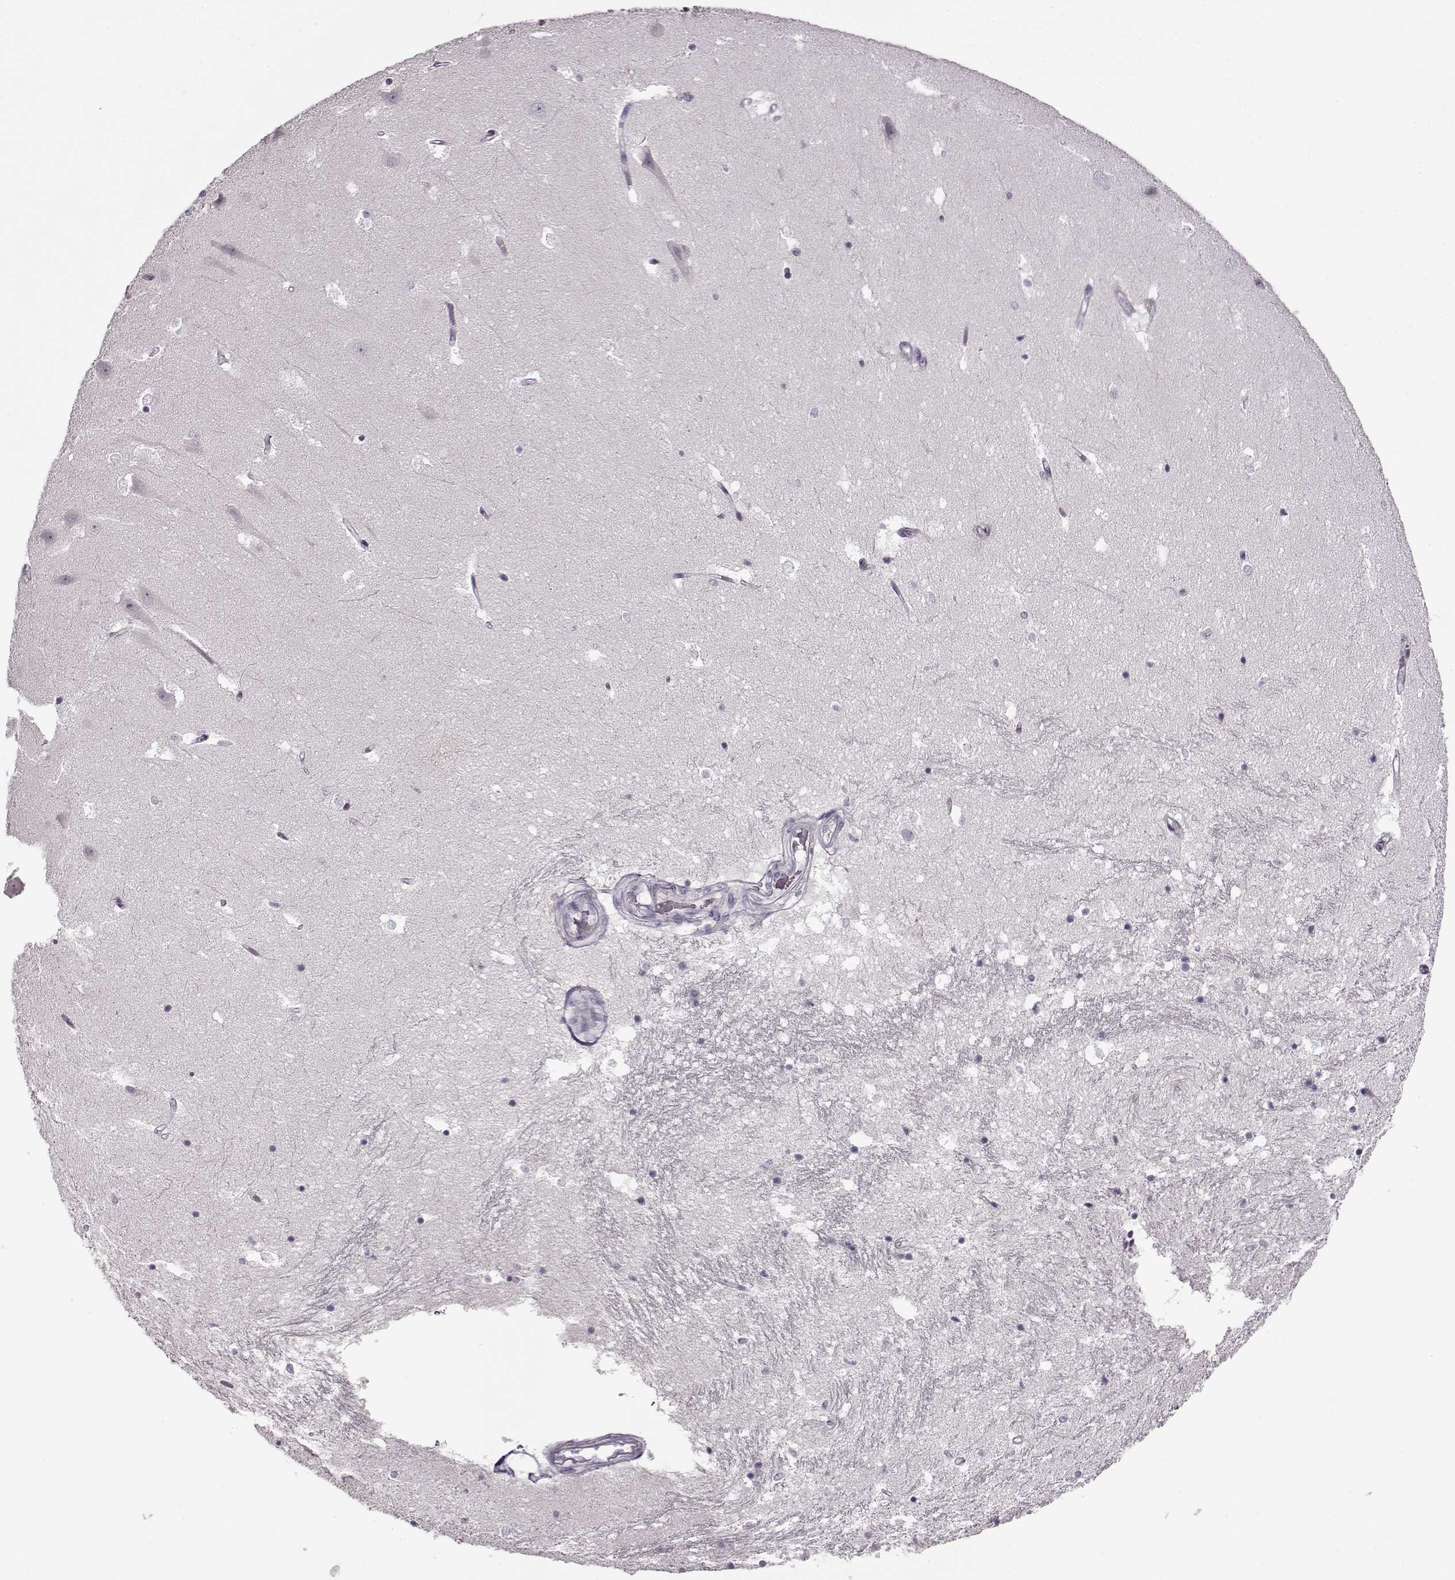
{"staining": {"intensity": "negative", "quantity": "none", "location": "none"}, "tissue": "hippocampus", "cell_type": "Glial cells", "image_type": "normal", "snomed": [{"axis": "morphology", "description": "Normal tissue, NOS"}, {"axis": "topography", "description": "Hippocampus"}], "caption": "Immunohistochemistry of benign human hippocampus demonstrates no expression in glial cells. The staining is performed using DAB brown chromogen with nuclei counter-stained in using hematoxylin.", "gene": "FSHB", "patient": {"sex": "male", "age": 44}}